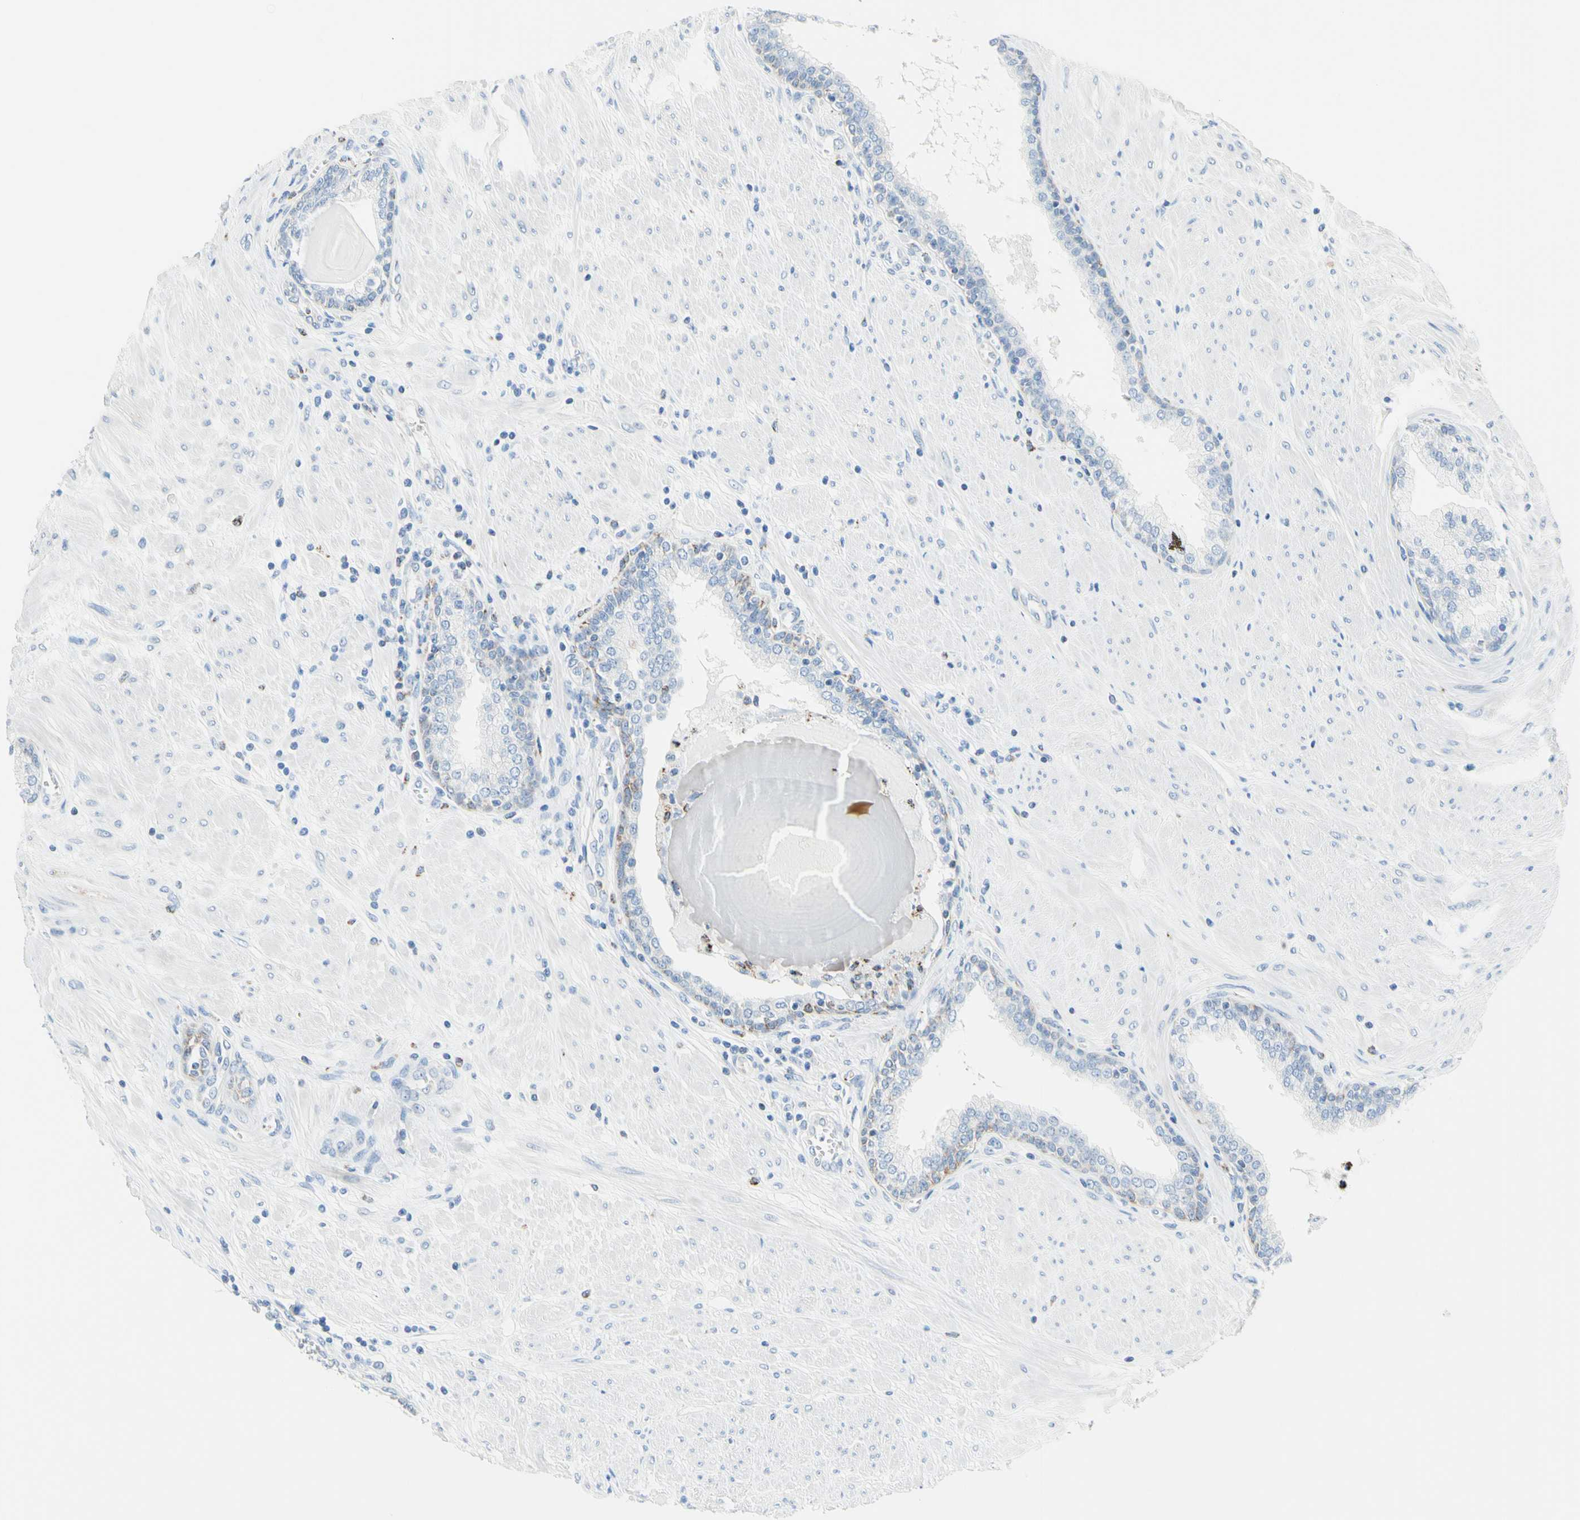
{"staining": {"intensity": "negative", "quantity": "none", "location": "none"}, "tissue": "prostate", "cell_type": "Glandular cells", "image_type": "normal", "snomed": [{"axis": "morphology", "description": "Normal tissue, NOS"}, {"axis": "topography", "description": "Prostate"}], "caption": "Benign prostate was stained to show a protein in brown. There is no significant staining in glandular cells. (Immunohistochemistry (ihc), brightfield microscopy, high magnification).", "gene": "CYSLTR1", "patient": {"sex": "male", "age": 51}}